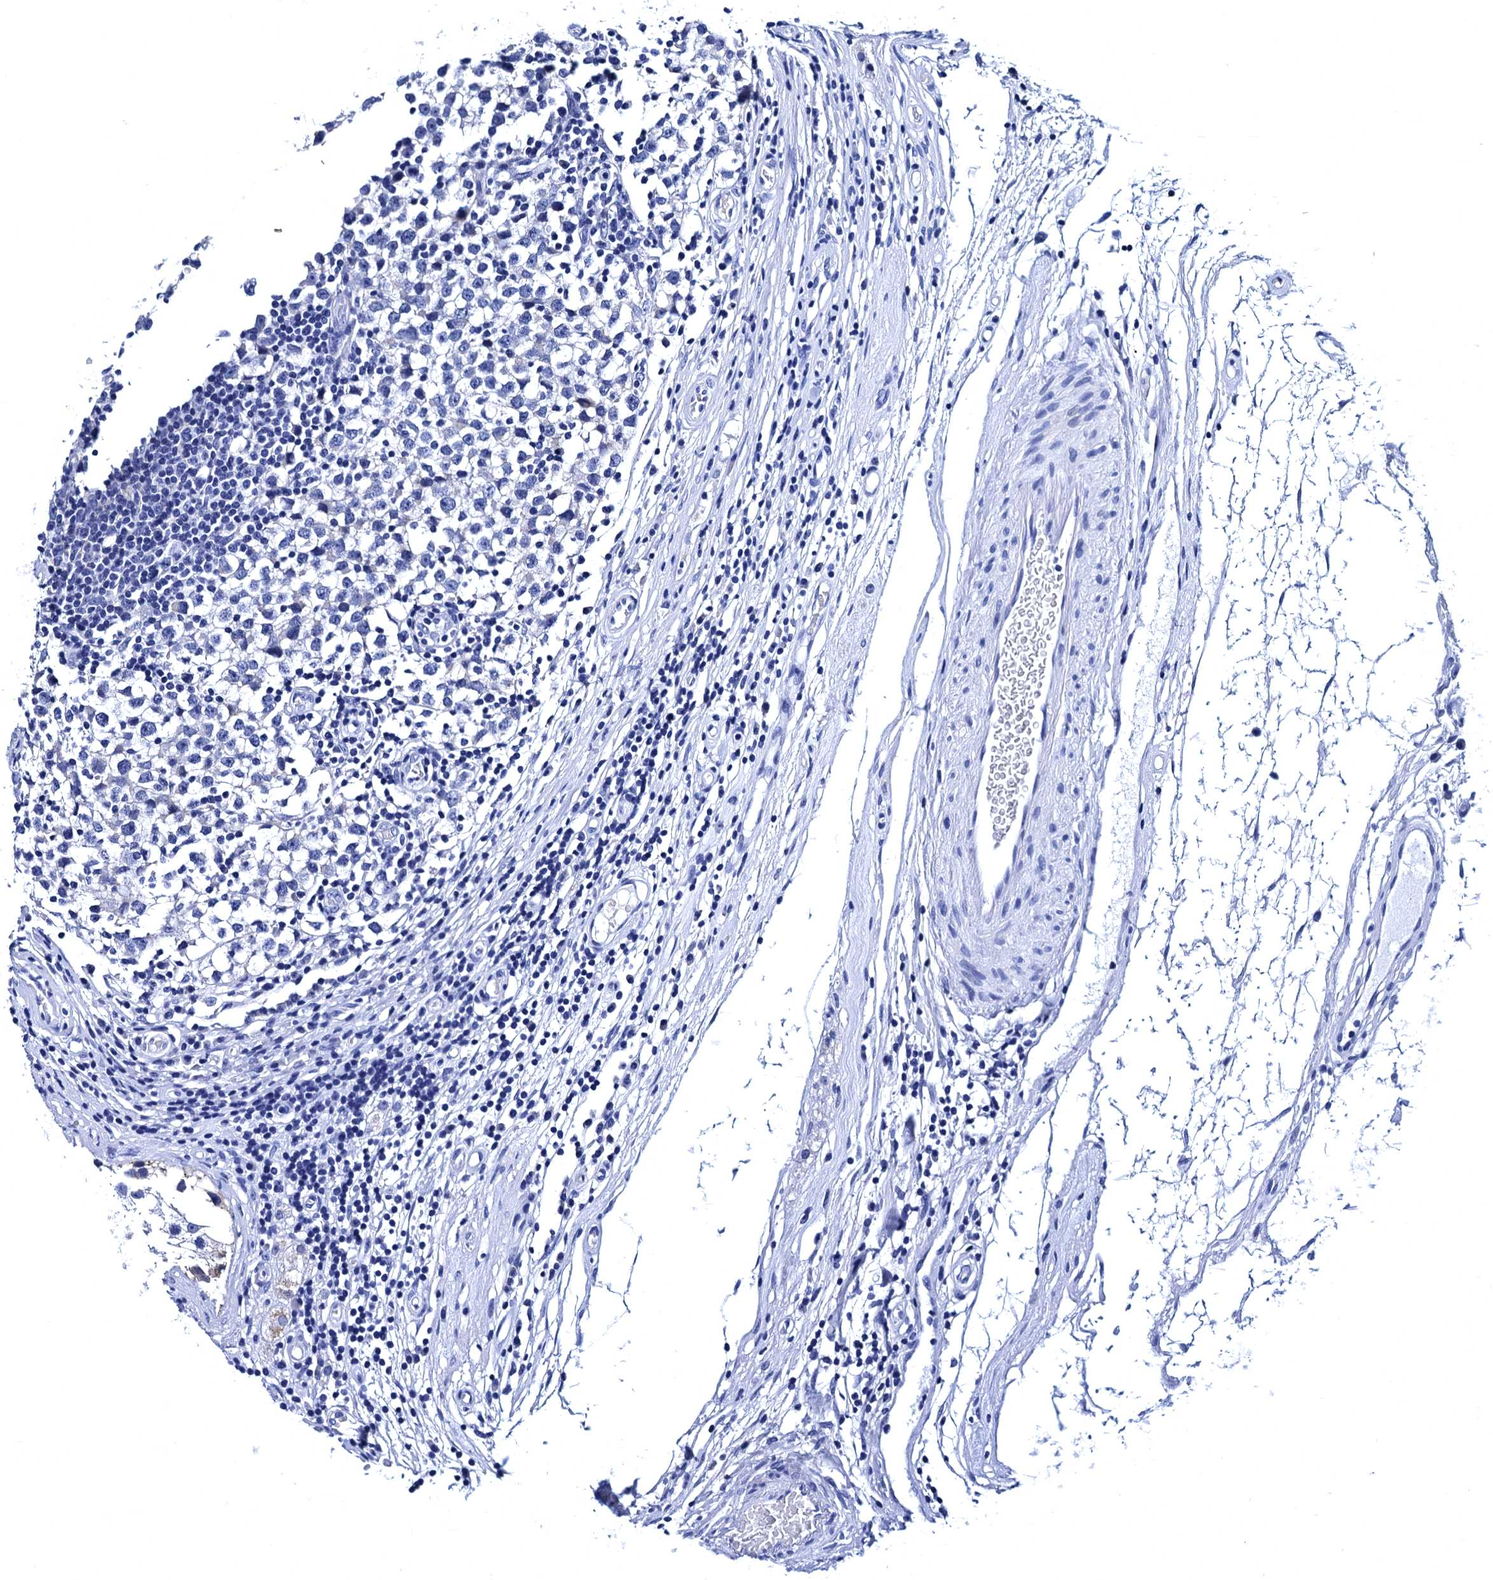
{"staining": {"intensity": "negative", "quantity": "none", "location": "none"}, "tissue": "testis cancer", "cell_type": "Tumor cells", "image_type": "cancer", "snomed": [{"axis": "morphology", "description": "Seminoma, NOS"}, {"axis": "topography", "description": "Testis"}], "caption": "The micrograph demonstrates no staining of tumor cells in testis cancer. (Brightfield microscopy of DAB (3,3'-diaminobenzidine) immunohistochemistry (IHC) at high magnification).", "gene": "MYBPC3", "patient": {"sex": "male", "age": 65}}